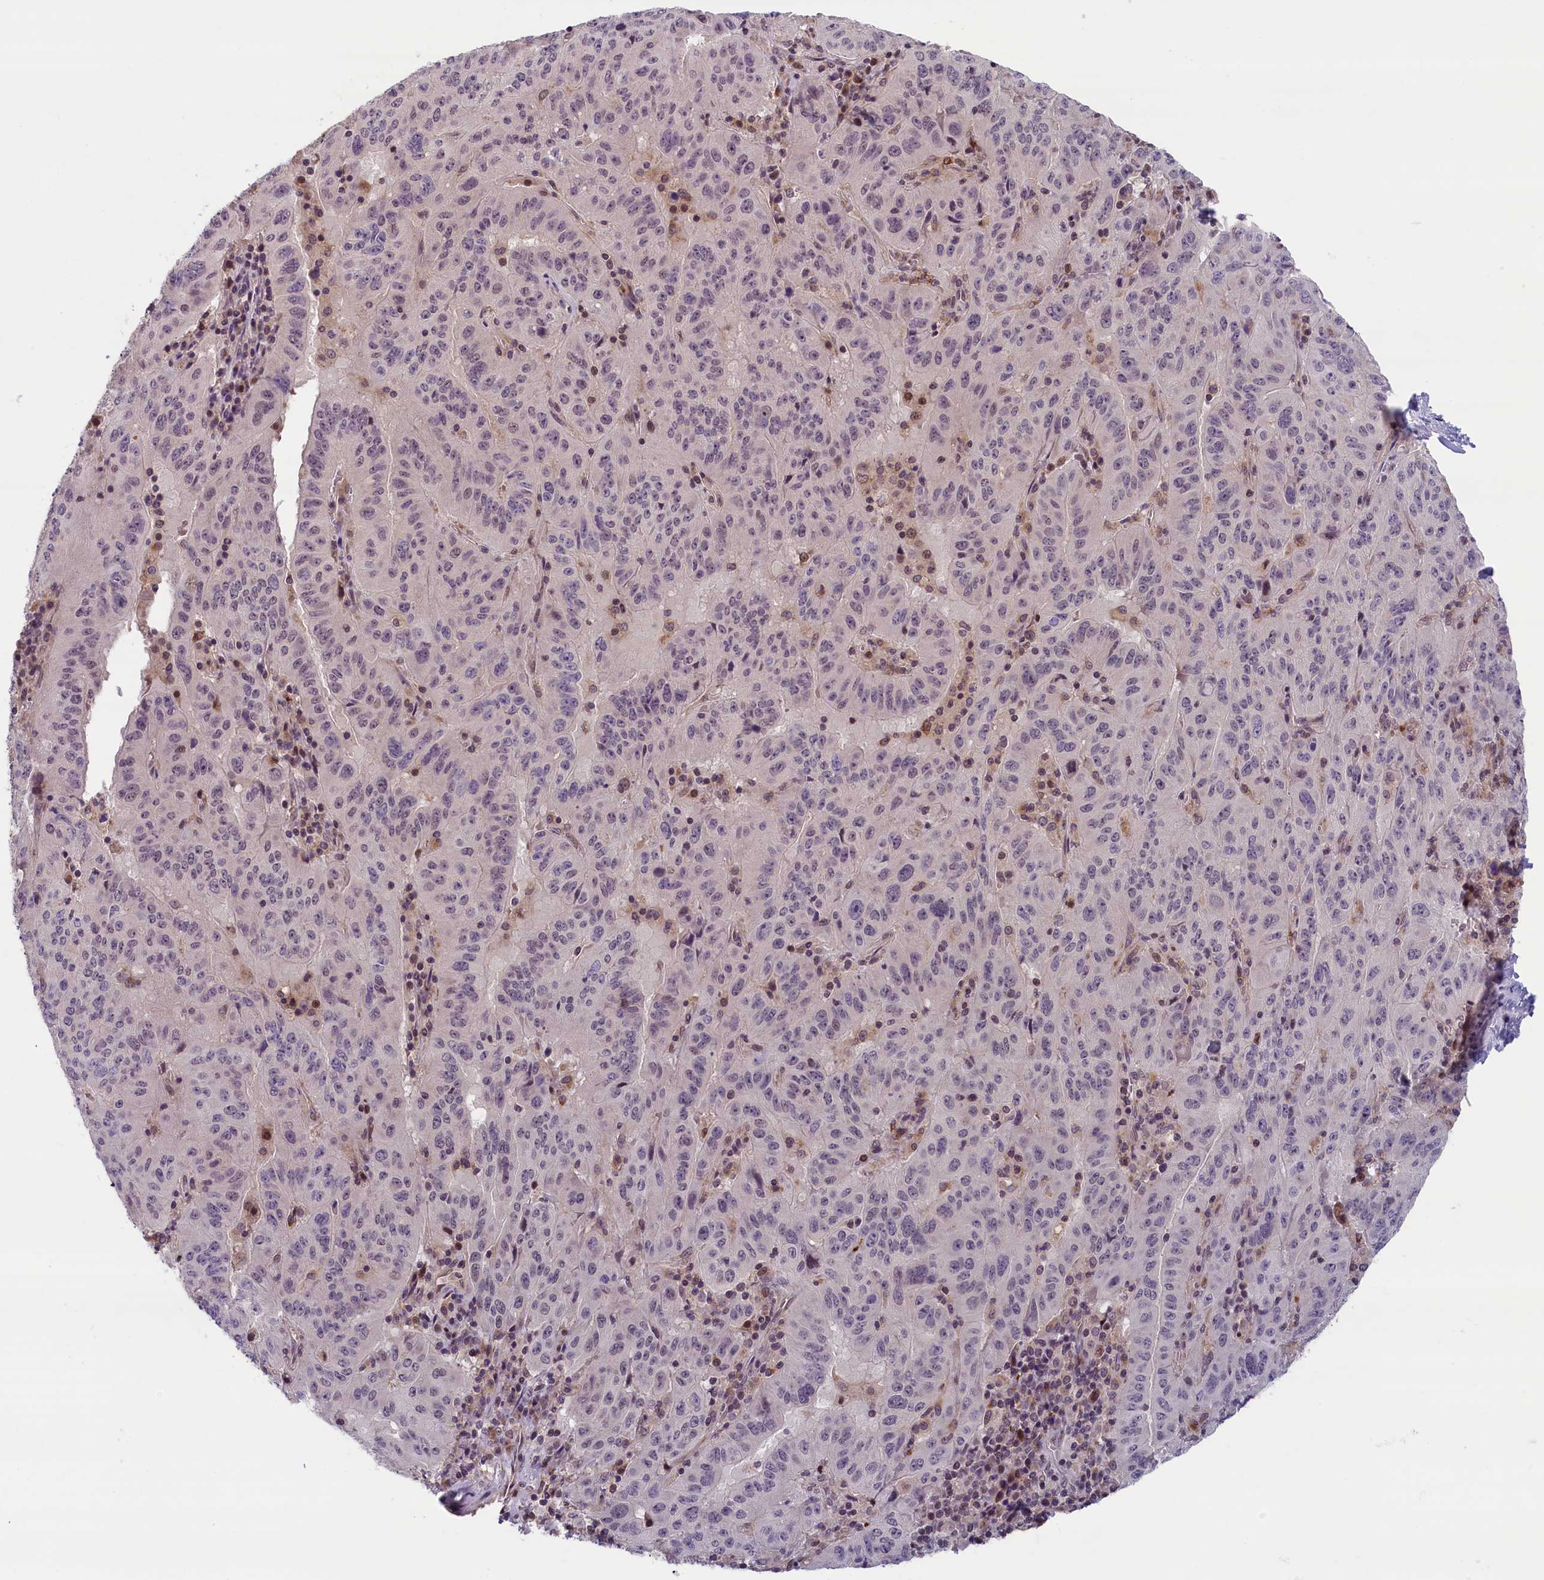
{"staining": {"intensity": "negative", "quantity": "none", "location": "none"}, "tissue": "pancreatic cancer", "cell_type": "Tumor cells", "image_type": "cancer", "snomed": [{"axis": "morphology", "description": "Adenocarcinoma, NOS"}, {"axis": "topography", "description": "Pancreas"}], "caption": "Pancreatic cancer (adenocarcinoma) stained for a protein using immunohistochemistry shows no staining tumor cells.", "gene": "KCNK6", "patient": {"sex": "male", "age": 63}}